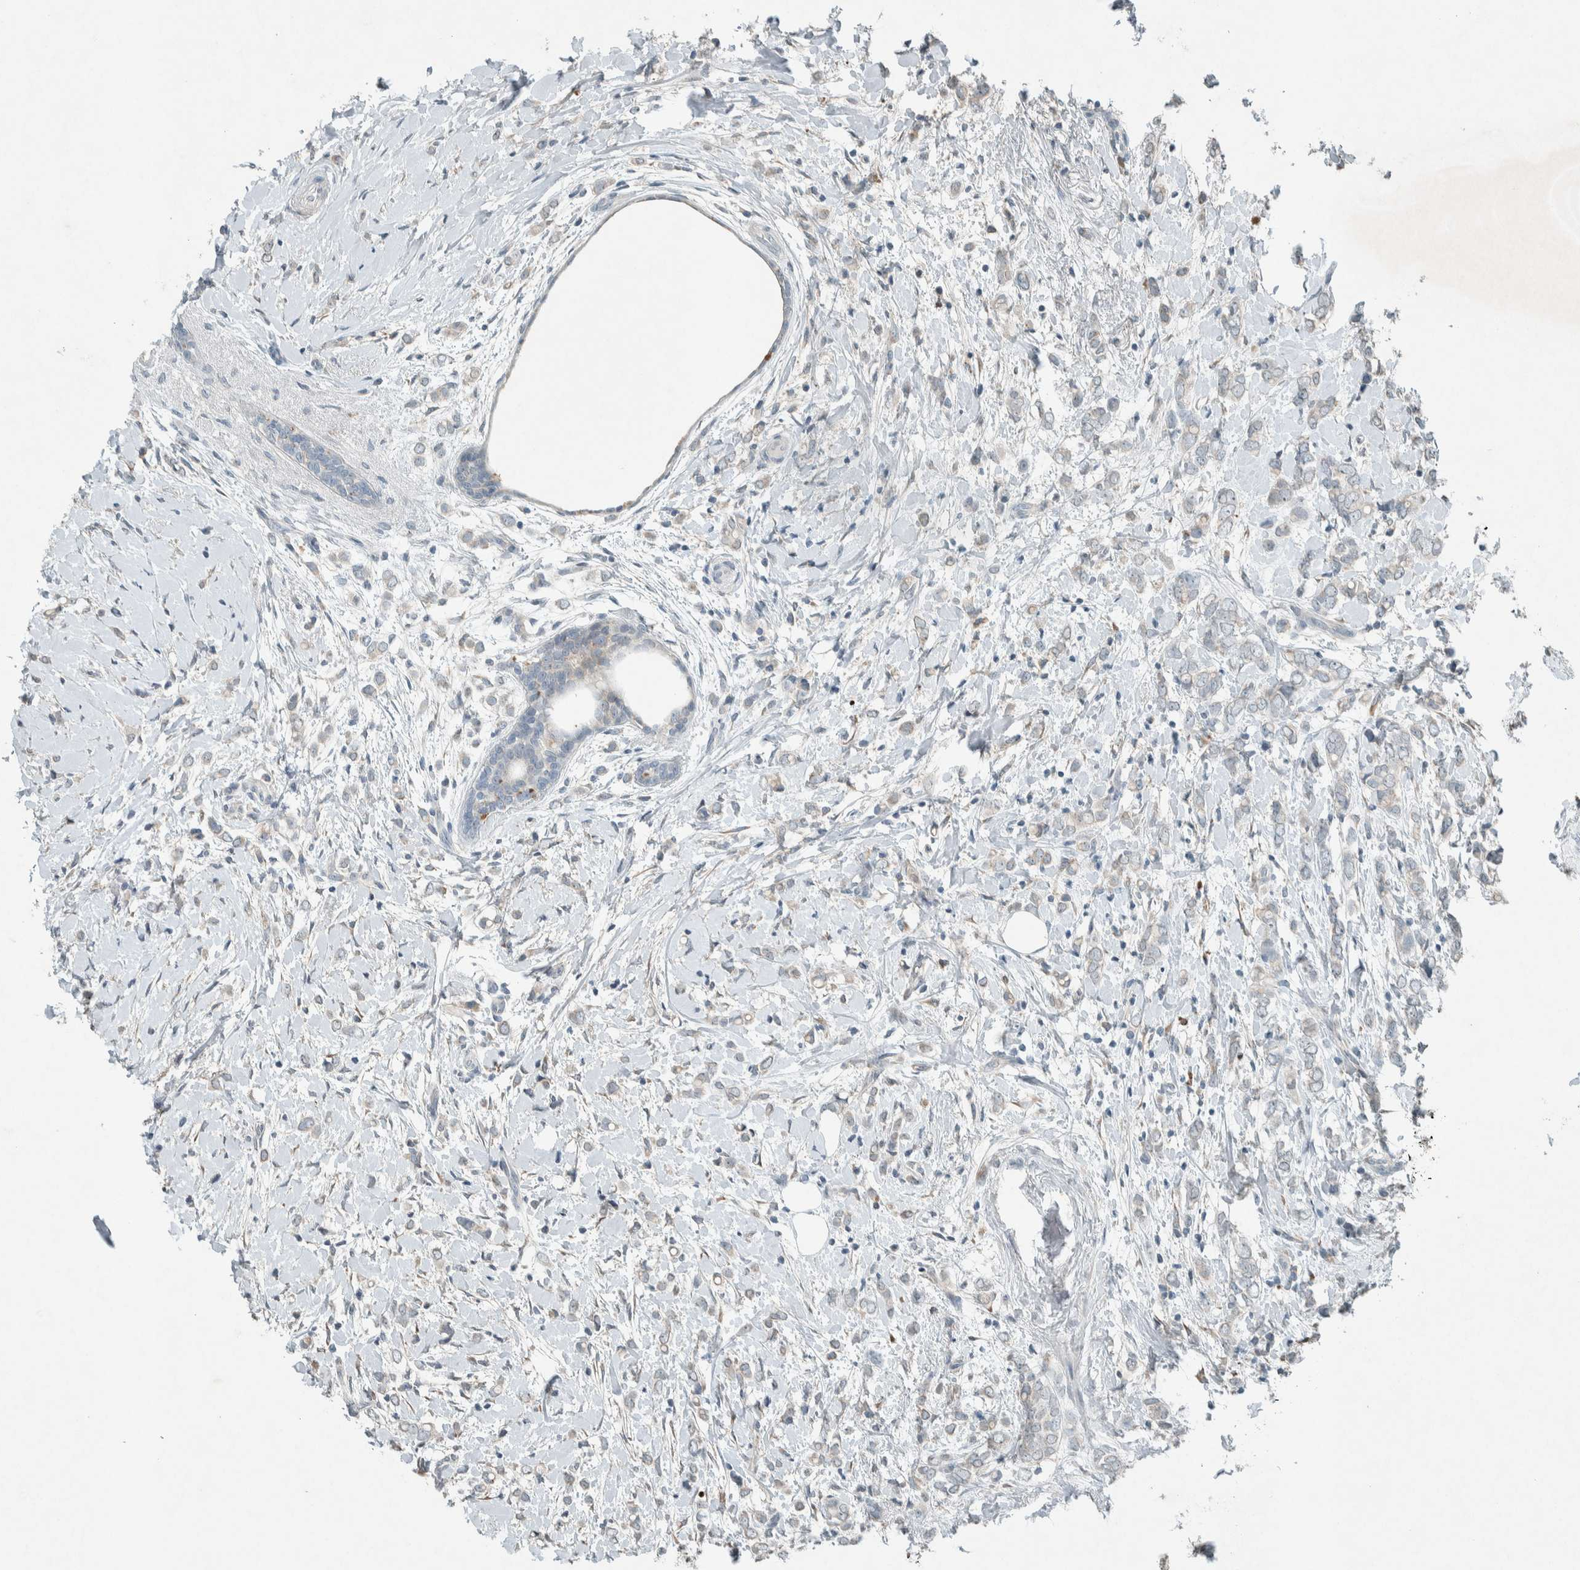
{"staining": {"intensity": "negative", "quantity": "none", "location": "none"}, "tissue": "breast cancer", "cell_type": "Tumor cells", "image_type": "cancer", "snomed": [{"axis": "morphology", "description": "Normal tissue, NOS"}, {"axis": "morphology", "description": "Lobular carcinoma"}, {"axis": "topography", "description": "Breast"}], "caption": "Tumor cells are negative for protein expression in human breast lobular carcinoma.", "gene": "CERCAM", "patient": {"sex": "female", "age": 47}}